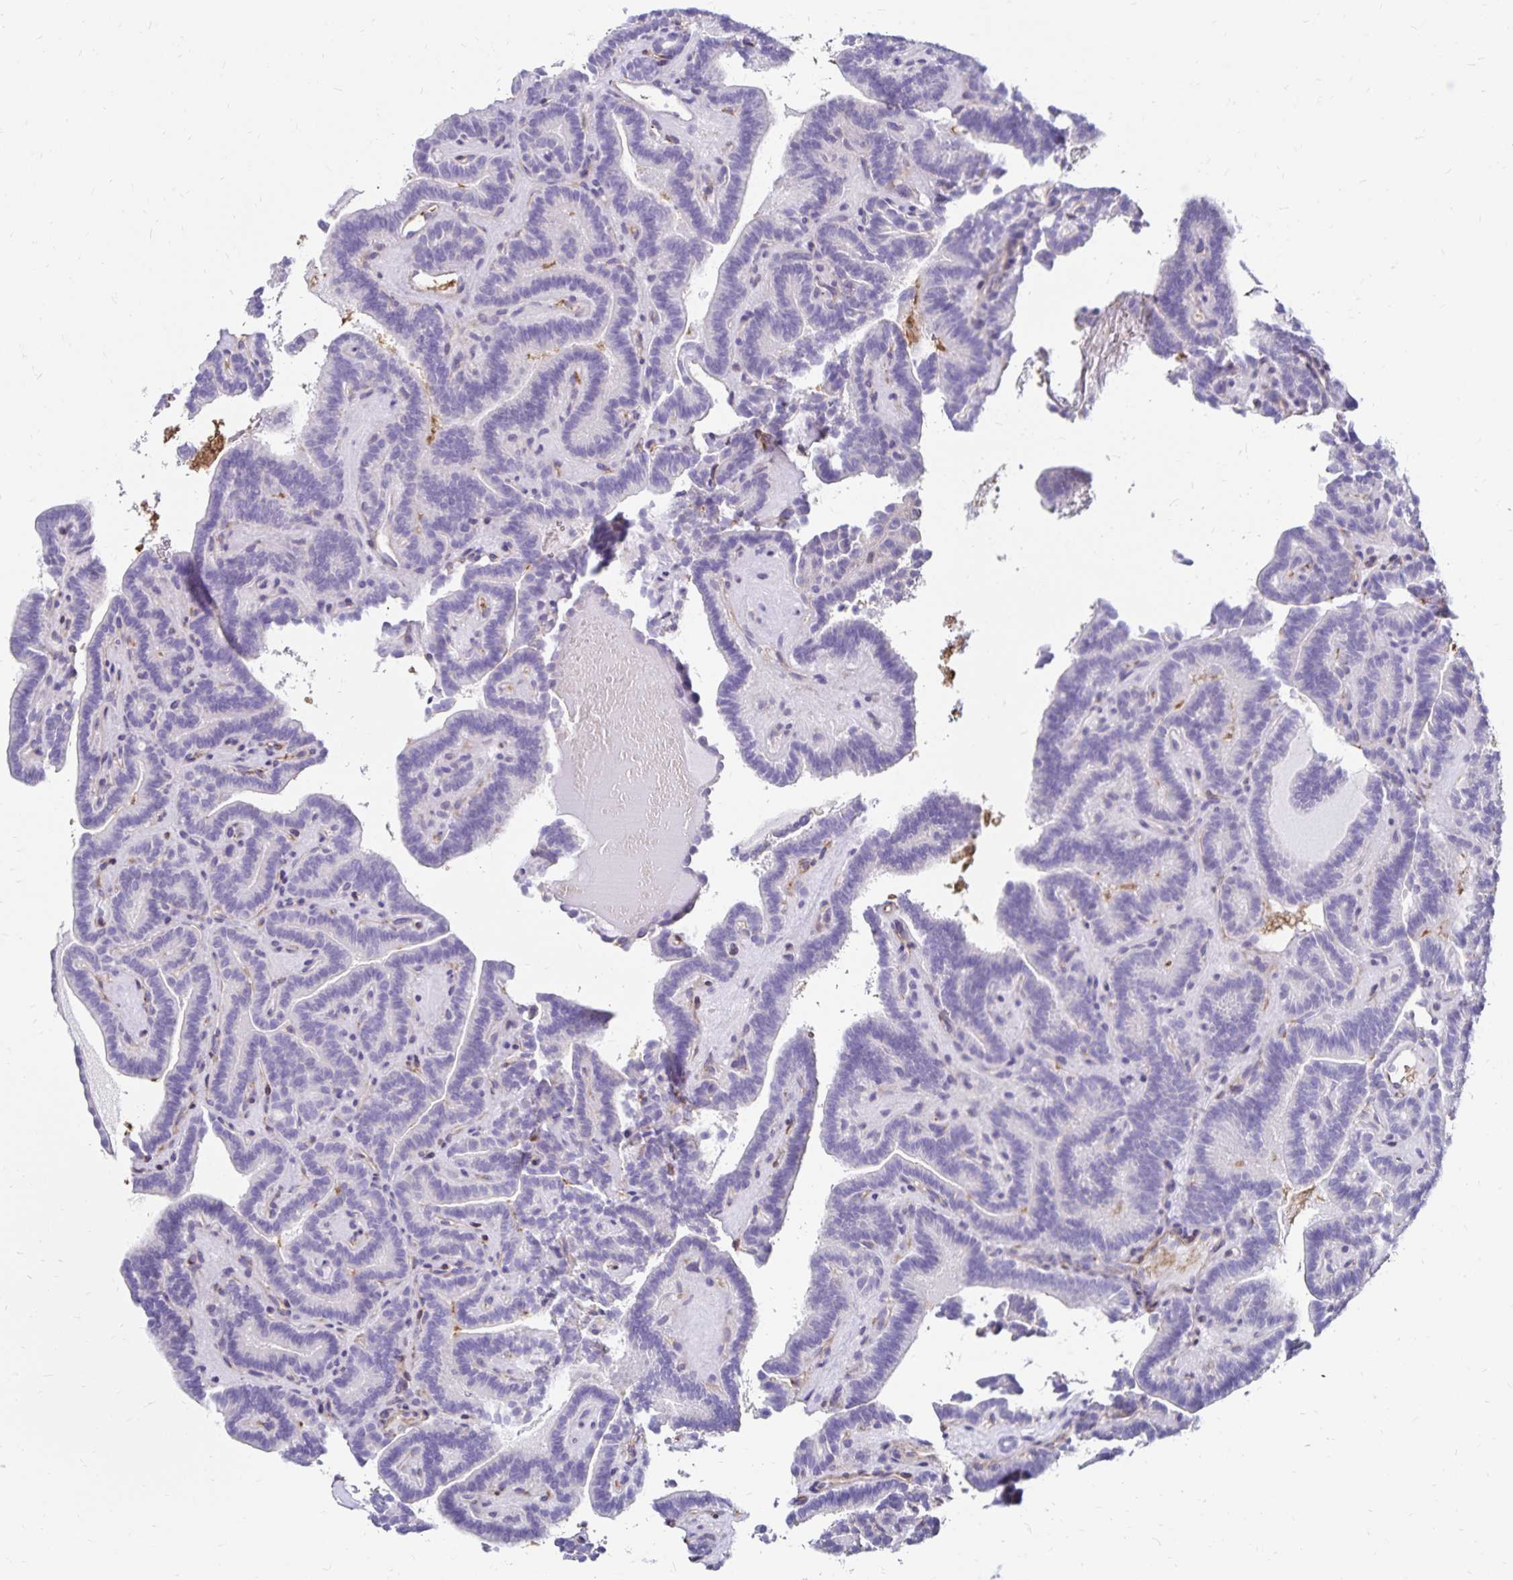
{"staining": {"intensity": "negative", "quantity": "none", "location": "none"}, "tissue": "thyroid cancer", "cell_type": "Tumor cells", "image_type": "cancer", "snomed": [{"axis": "morphology", "description": "Papillary adenocarcinoma, NOS"}, {"axis": "topography", "description": "Thyroid gland"}], "caption": "DAB immunohistochemical staining of papillary adenocarcinoma (thyroid) demonstrates no significant staining in tumor cells.", "gene": "RPRML", "patient": {"sex": "female", "age": 21}}